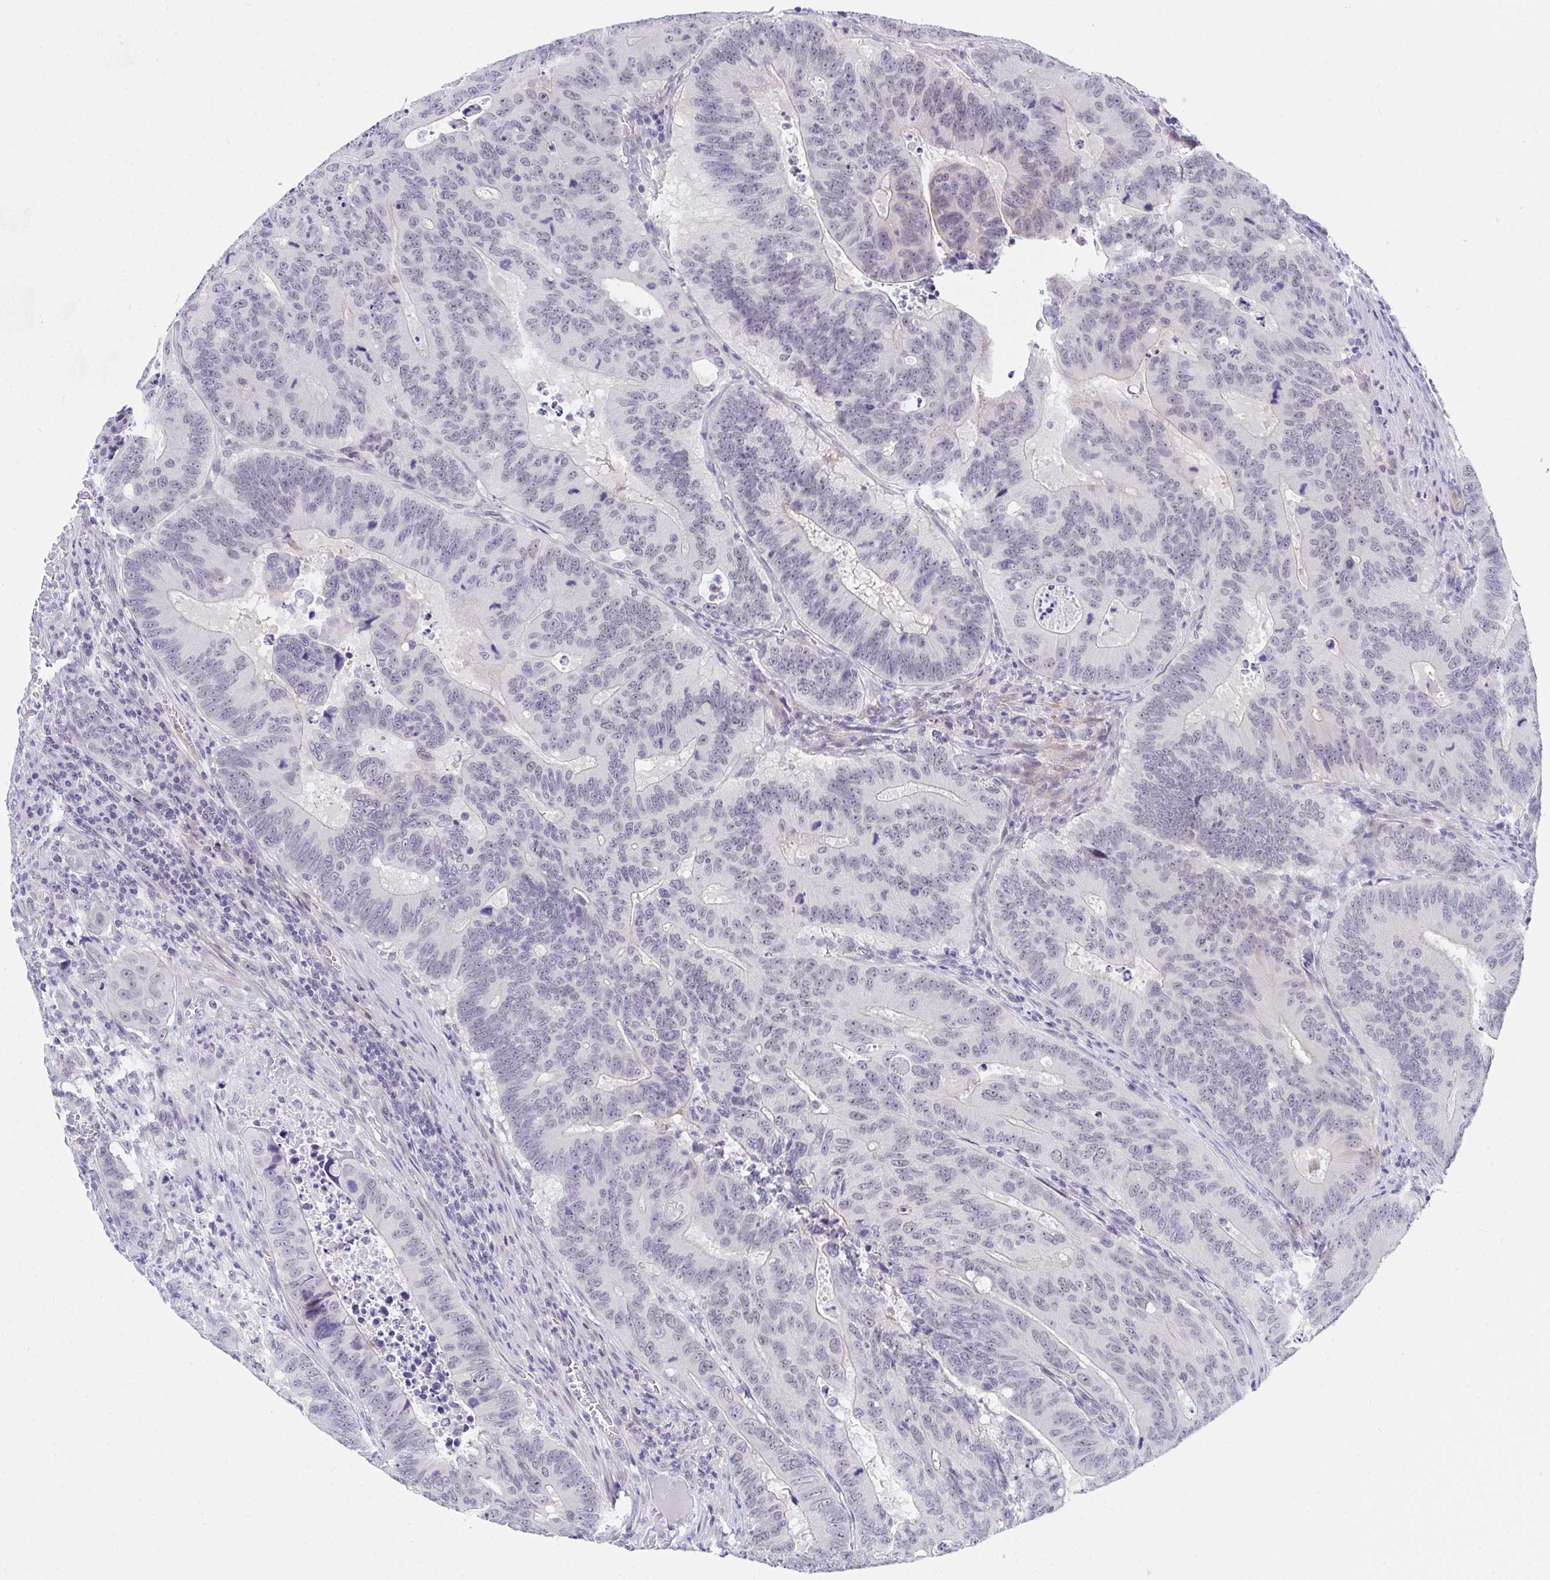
{"staining": {"intensity": "weak", "quantity": "<25%", "location": "nuclear"}, "tissue": "colorectal cancer", "cell_type": "Tumor cells", "image_type": "cancer", "snomed": [{"axis": "morphology", "description": "Adenocarcinoma, NOS"}, {"axis": "topography", "description": "Colon"}], "caption": "The image demonstrates no staining of tumor cells in colorectal cancer (adenocarcinoma).", "gene": "DAOA", "patient": {"sex": "male", "age": 62}}